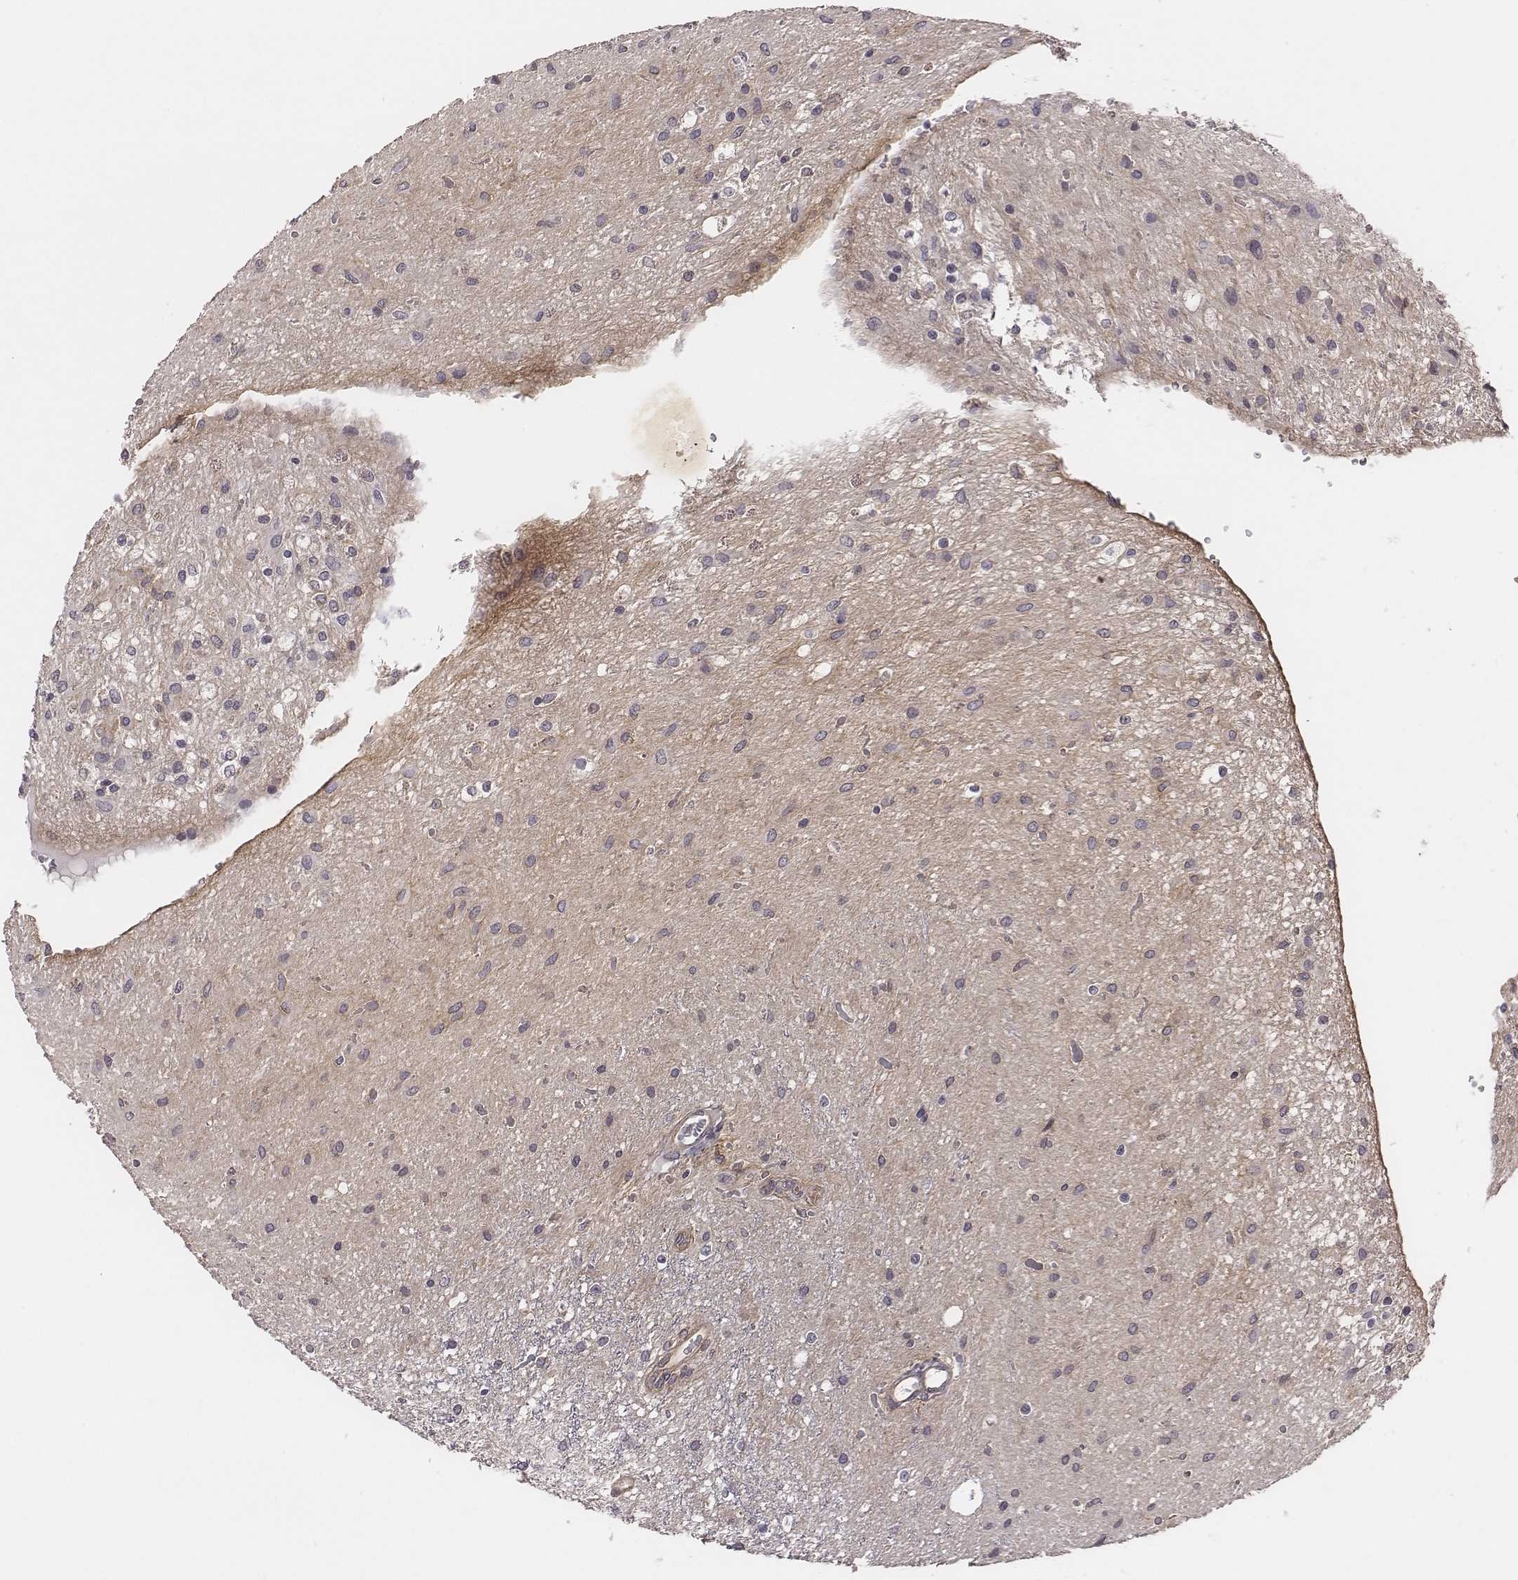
{"staining": {"intensity": "negative", "quantity": "none", "location": "none"}, "tissue": "glioma", "cell_type": "Tumor cells", "image_type": "cancer", "snomed": [{"axis": "morphology", "description": "Glioma, malignant, Low grade"}, {"axis": "topography", "description": "Cerebellum"}], "caption": "There is no significant expression in tumor cells of low-grade glioma (malignant).", "gene": "SCARF1", "patient": {"sex": "female", "age": 14}}